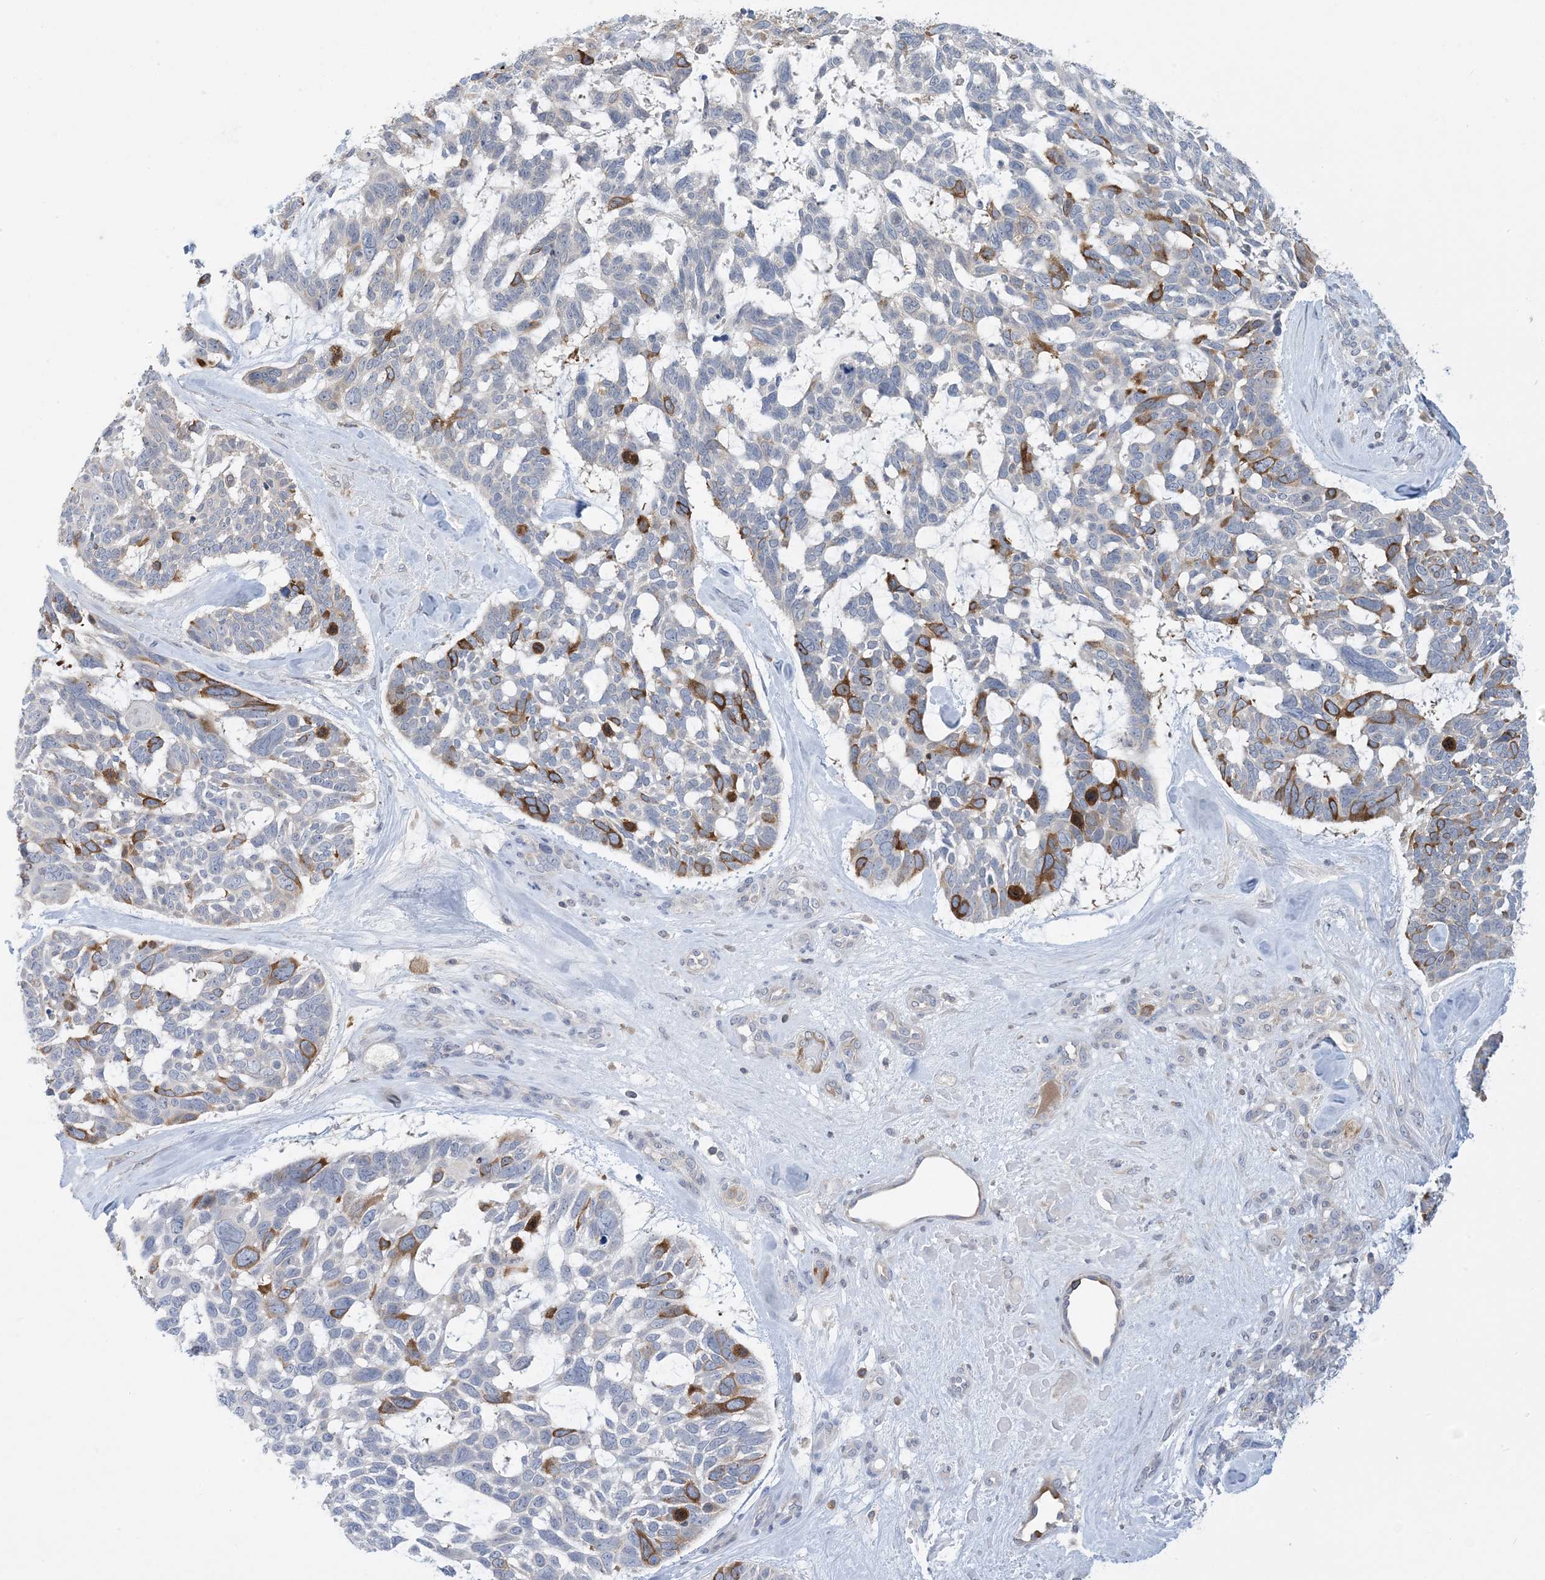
{"staining": {"intensity": "strong", "quantity": "<25%", "location": "cytoplasmic/membranous"}, "tissue": "skin cancer", "cell_type": "Tumor cells", "image_type": "cancer", "snomed": [{"axis": "morphology", "description": "Basal cell carcinoma"}, {"axis": "topography", "description": "Skin"}], "caption": "Protein staining of skin basal cell carcinoma tissue demonstrates strong cytoplasmic/membranous staining in about <25% of tumor cells. The protein of interest is stained brown, and the nuclei are stained in blue (DAB IHC with brightfield microscopy, high magnification).", "gene": "AOC1", "patient": {"sex": "male", "age": 88}}